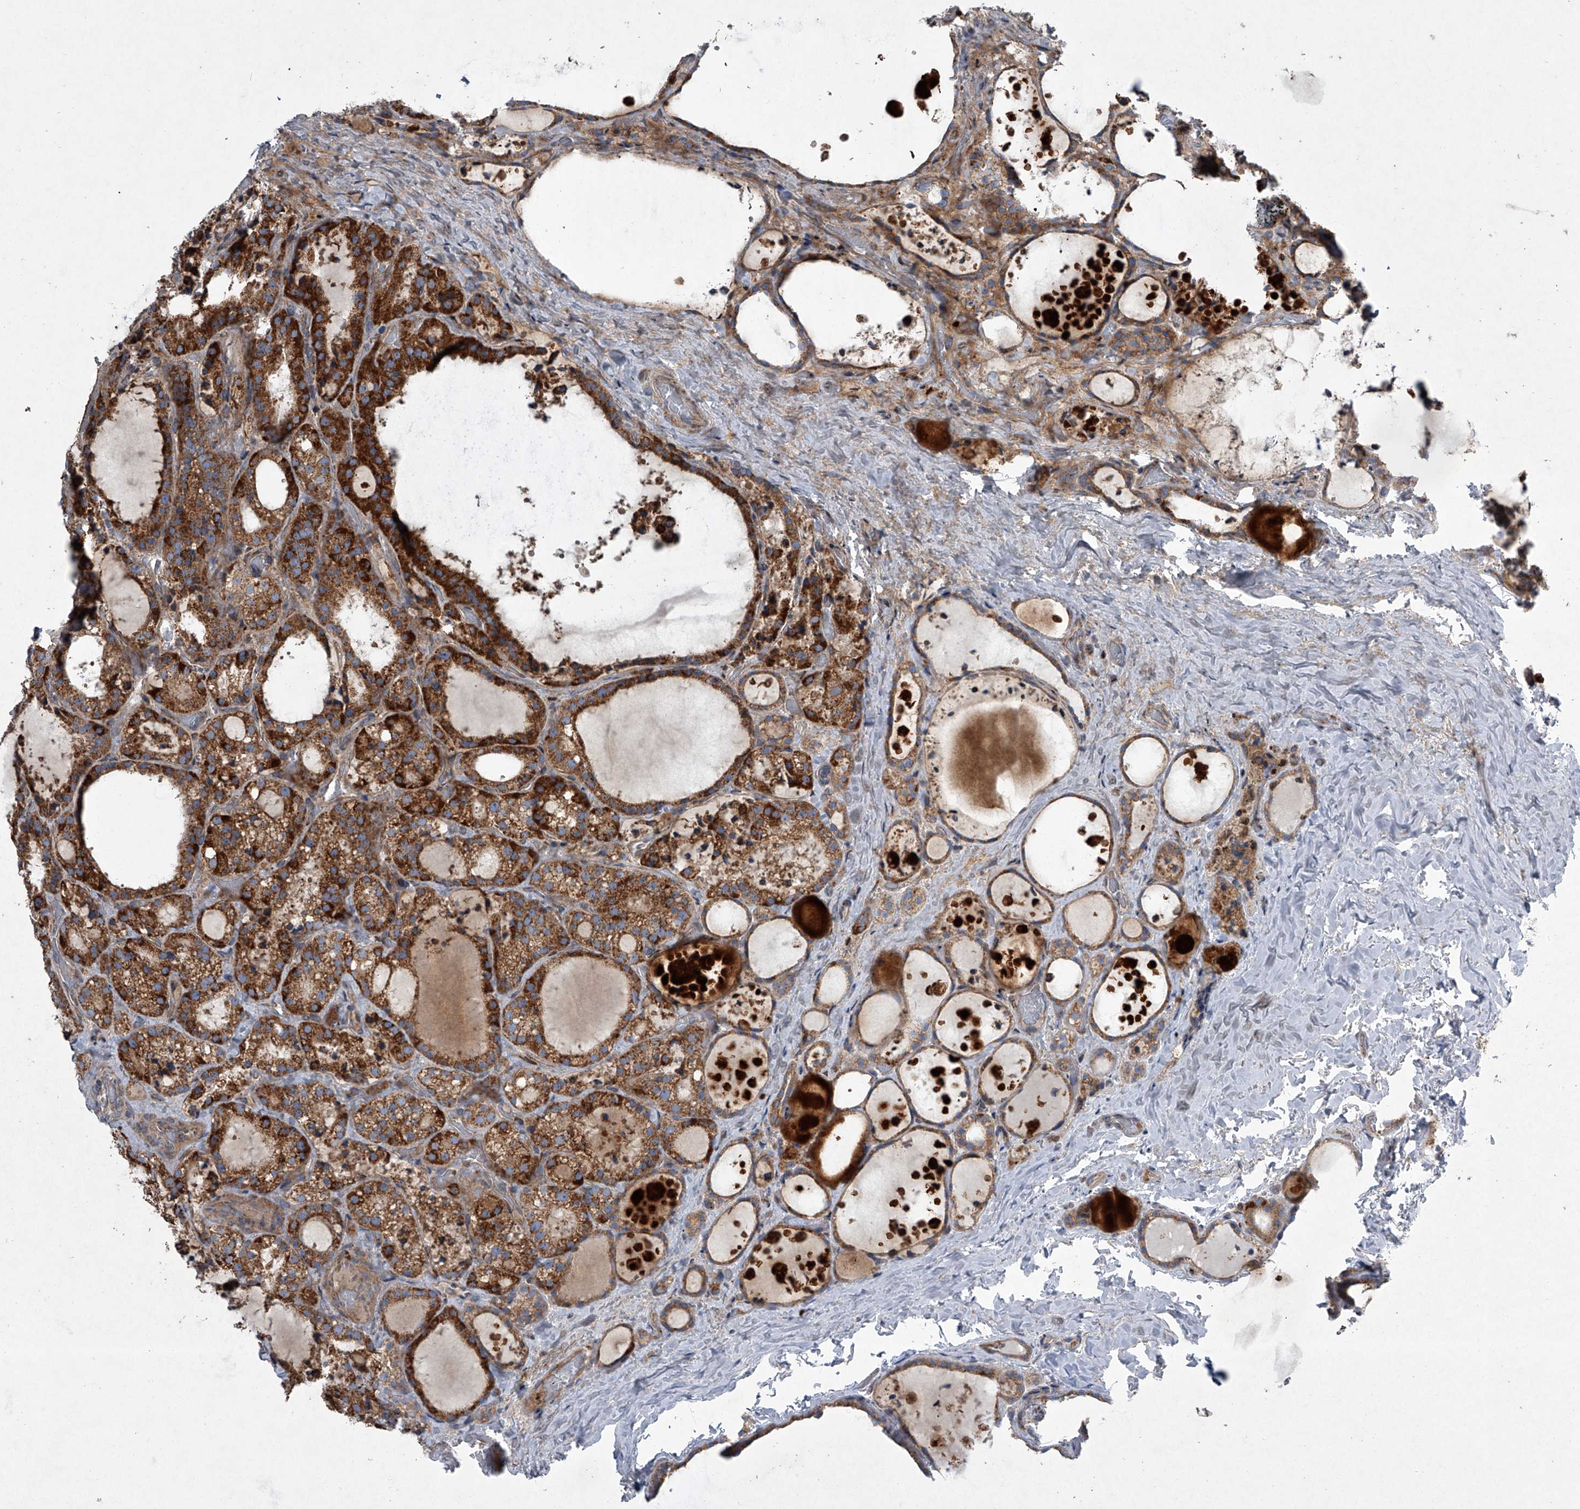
{"staining": {"intensity": "strong", "quantity": ">75%", "location": "cytoplasmic/membranous"}, "tissue": "thyroid cancer", "cell_type": "Tumor cells", "image_type": "cancer", "snomed": [{"axis": "morphology", "description": "Papillary adenocarcinoma, NOS"}, {"axis": "topography", "description": "Thyroid gland"}], "caption": "Human thyroid papillary adenocarcinoma stained with a protein marker shows strong staining in tumor cells.", "gene": "STRADA", "patient": {"sex": "male", "age": 77}}